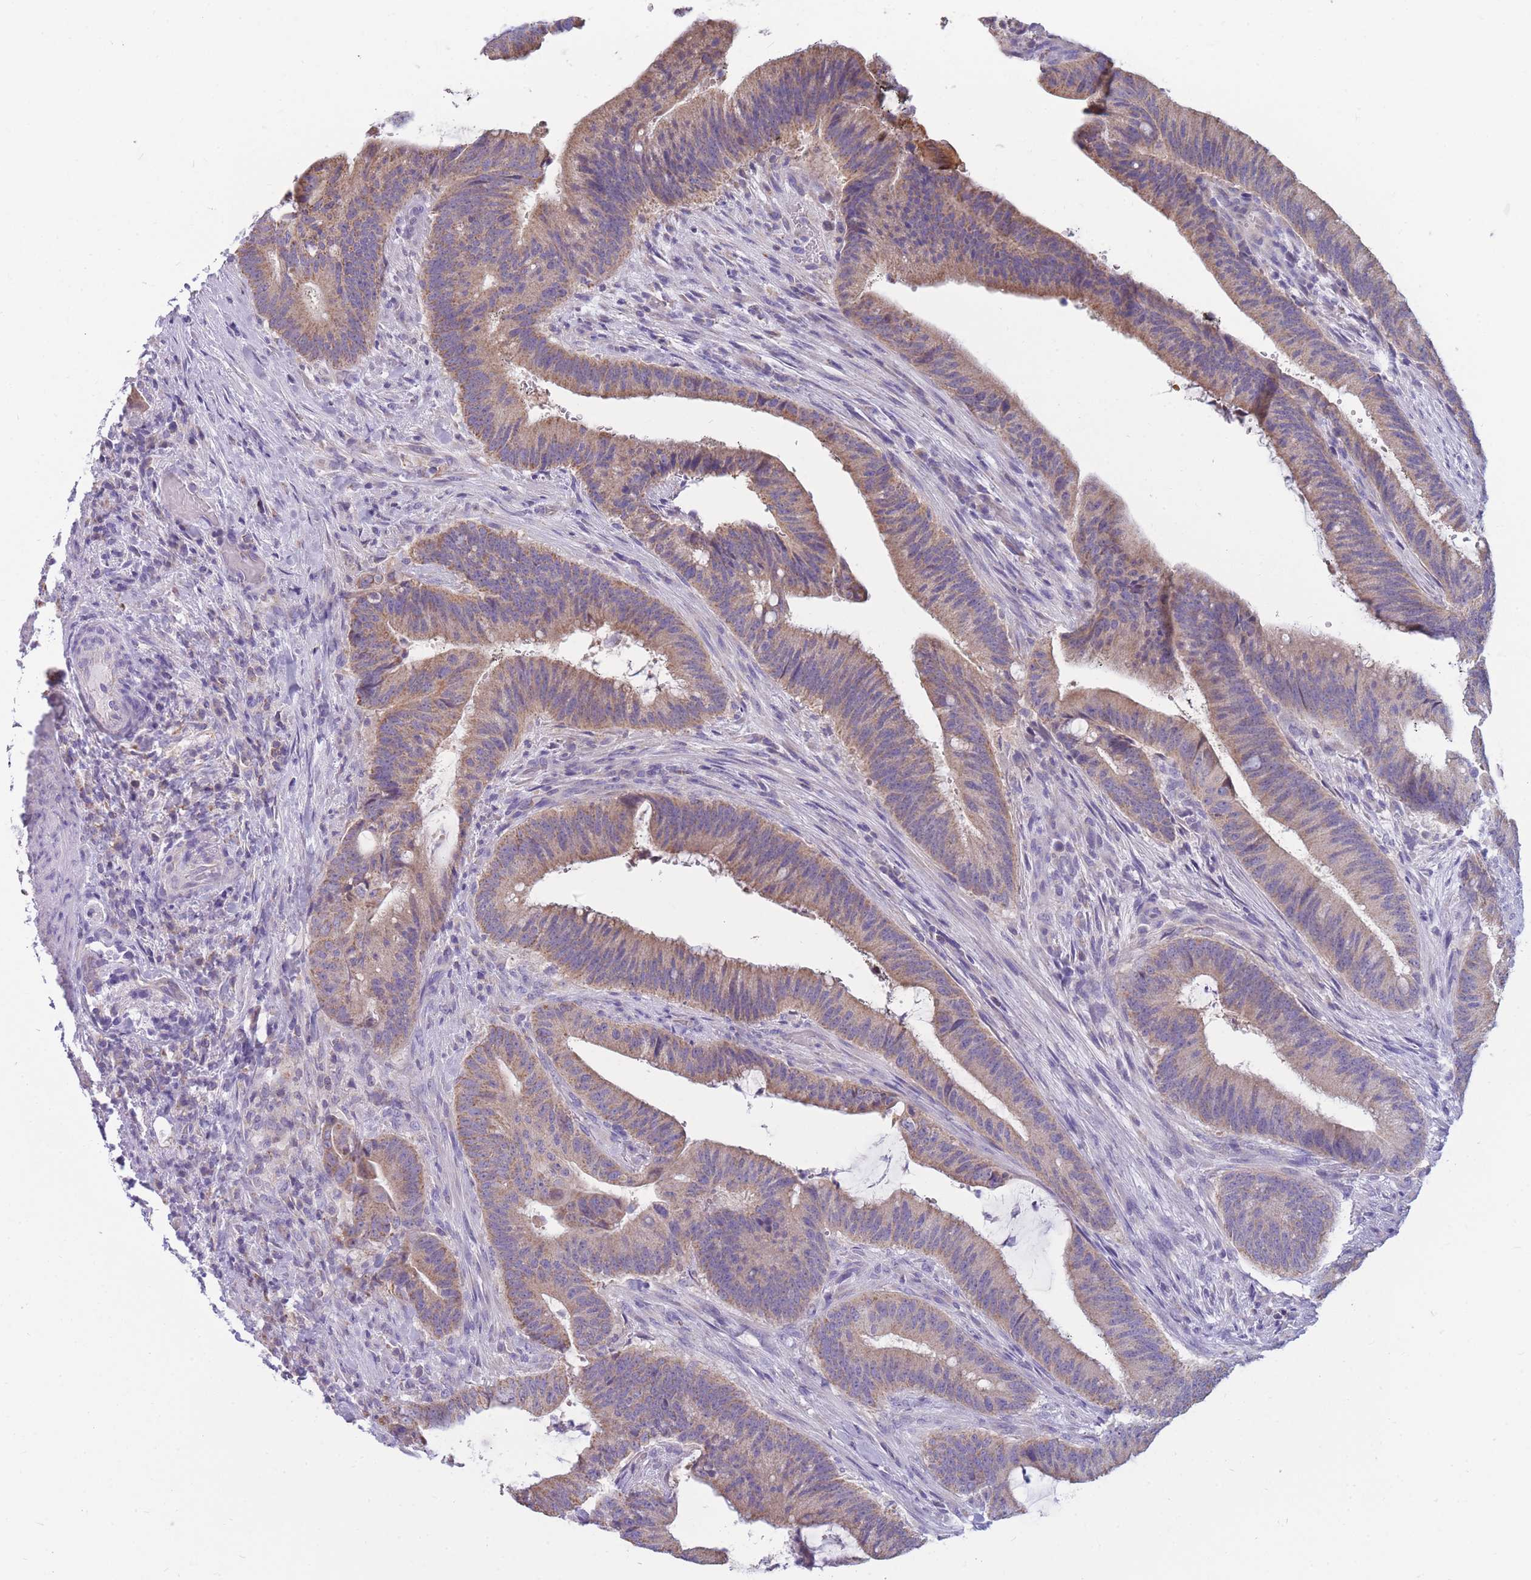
{"staining": {"intensity": "weak", "quantity": ">75%", "location": "cytoplasmic/membranous"}, "tissue": "colorectal cancer", "cell_type": "Tumor cells", "image_type": "cancer", "snomed": [{"axis": "morphology", "description": "Adenocarcinoma, NOS"}, {"axis": "topography", "description": "Colon"}], "caption": "High-power microscopy captured an immunohistochemistry image of colorectal cancer (adenocarcinoma), revealing weak cytoplasmic/membranous staining in about >75% of tumor cells. (DAB = brown stain, brightfield microscopy at high magnification).", "gene": "DHRS11", "patient": {"sex": "female", "age": 43}}